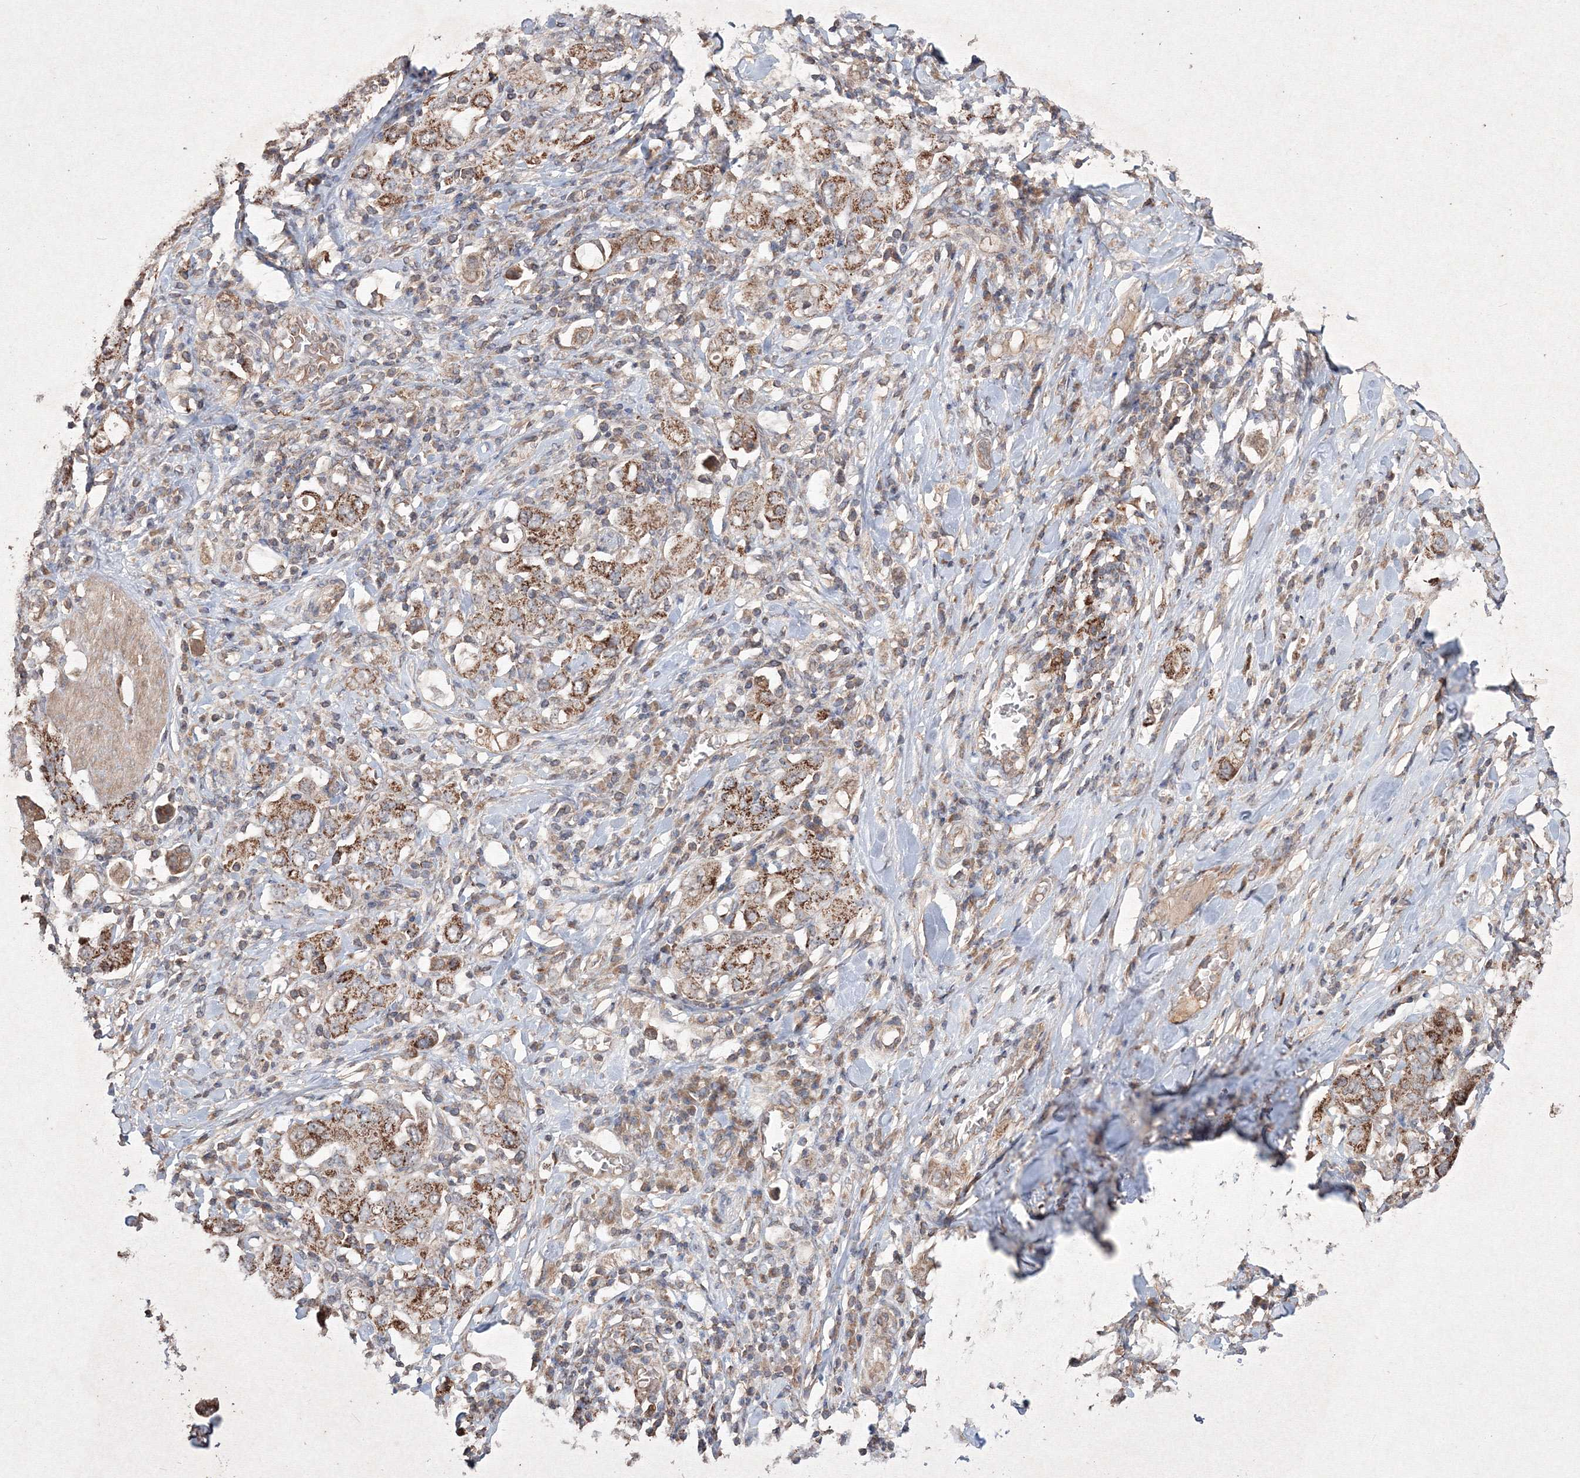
{"staining": {"intensity": "moderate", "quantity": ">75%", "location": "cytoplasmic/membranous"}, "tissue": "stomach cancer", "cell_type": "Tumor cells", "image_type": "cancer", "snomed": [{"axis": "morphology", "description": "Adenocarcinoma, NOS"}, {"axis": "topography", "description": "Stomach, upper"}], "caption": "A histopathology image of stomach adenocarcinoma stained for a protein reveals moderate cytoplasmic/membranous brown staining in tumor cells.", "gene": "GRSF1", "patient": {"sex": "male", "age": 62}}